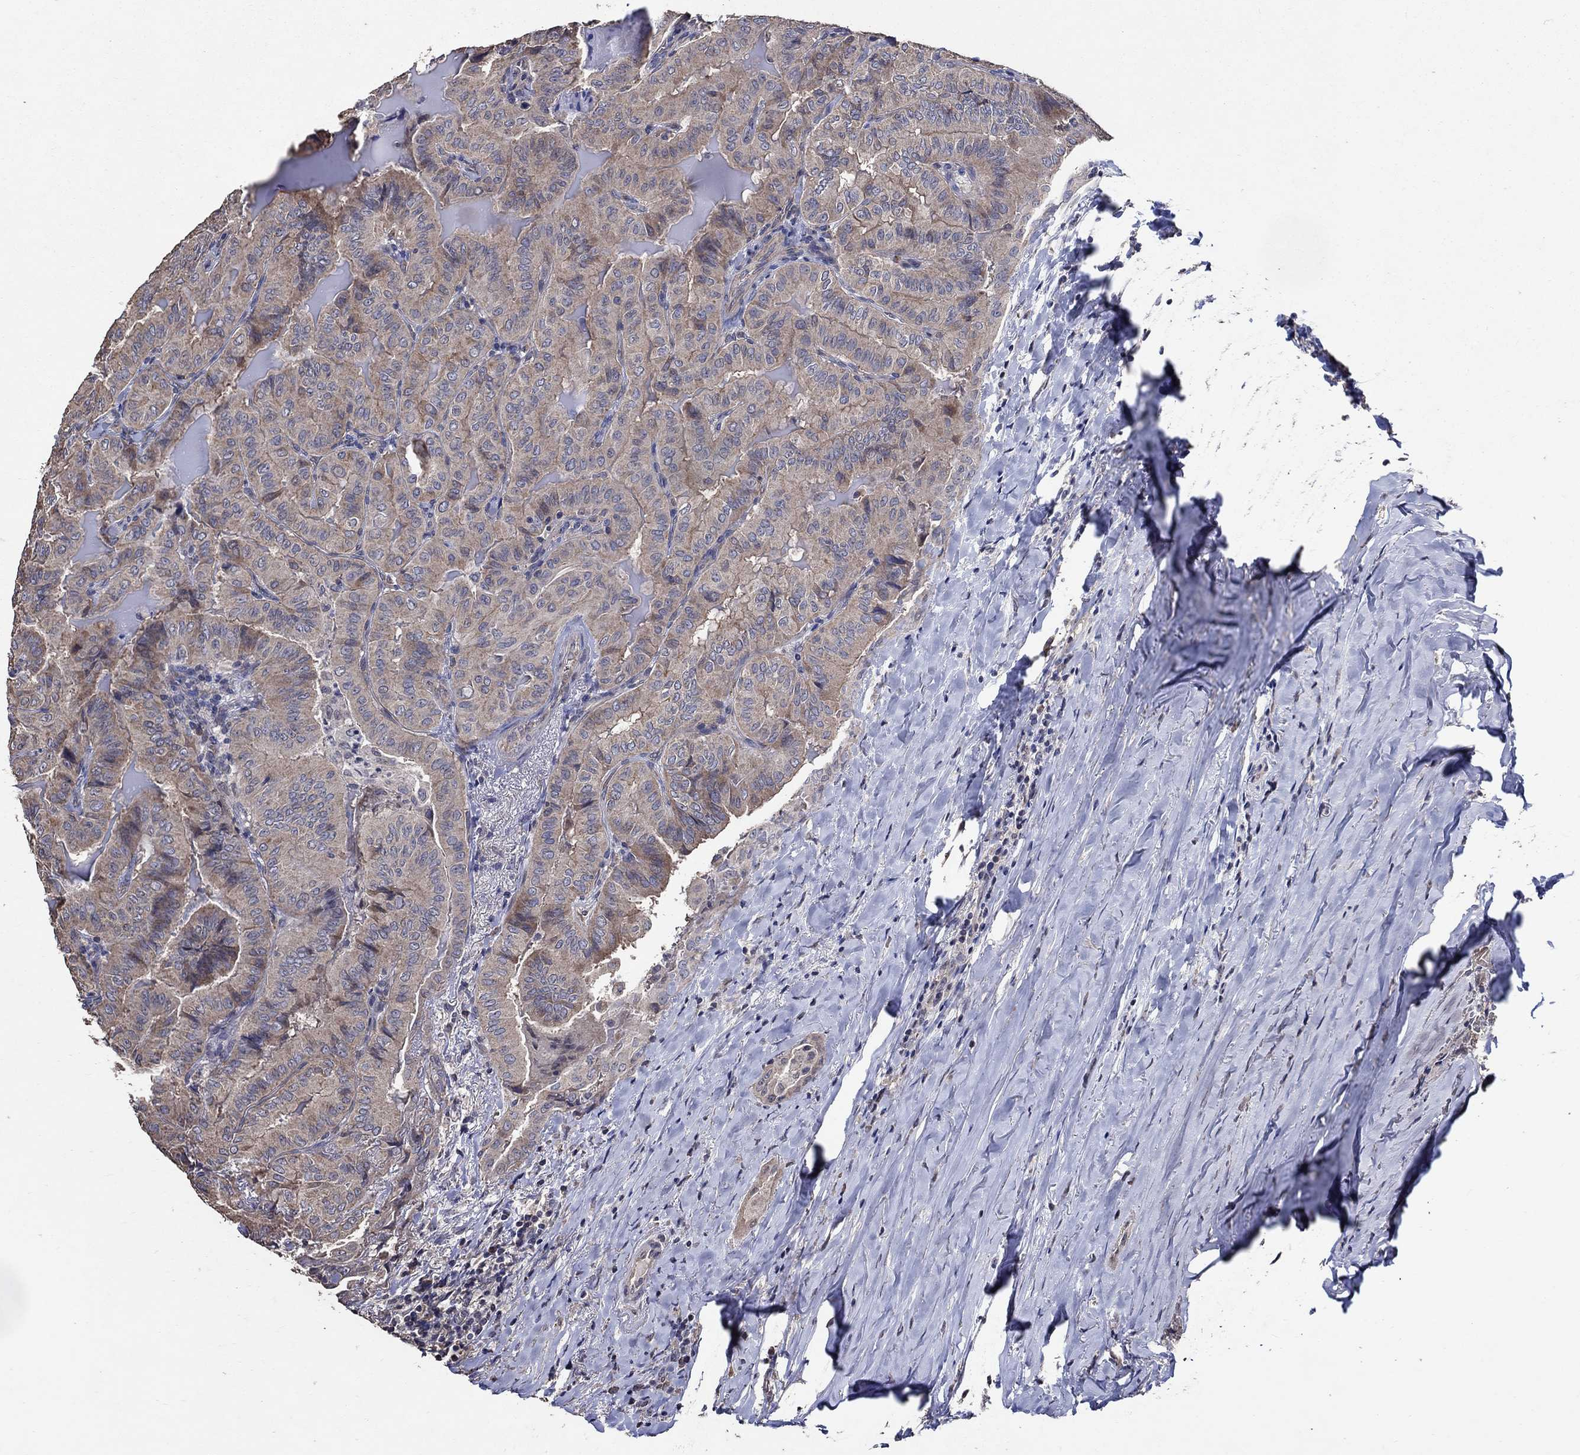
{"staining": {"intensity": "moderate", "quantity": "<25%", "location": "cytoplasmic/membranous"}, "tissue": "thyroid cancer", "cell_type": "Tumor cells", "image_type": "cancer", "snomed": [{"axis": "morphology", "description": "Papillary adenocarcinoma, NOS"}, {"axis": "topography", "description": "Thyroid gland"}], "caption": "This micrograph reveals IHC staining of human thyroid cancer, with low moderate cytoplasmic/membranous staining in approximately <25% of tumor cells.", "gene": "HAP1", "patient": {"sex": "female", "age": 68}}